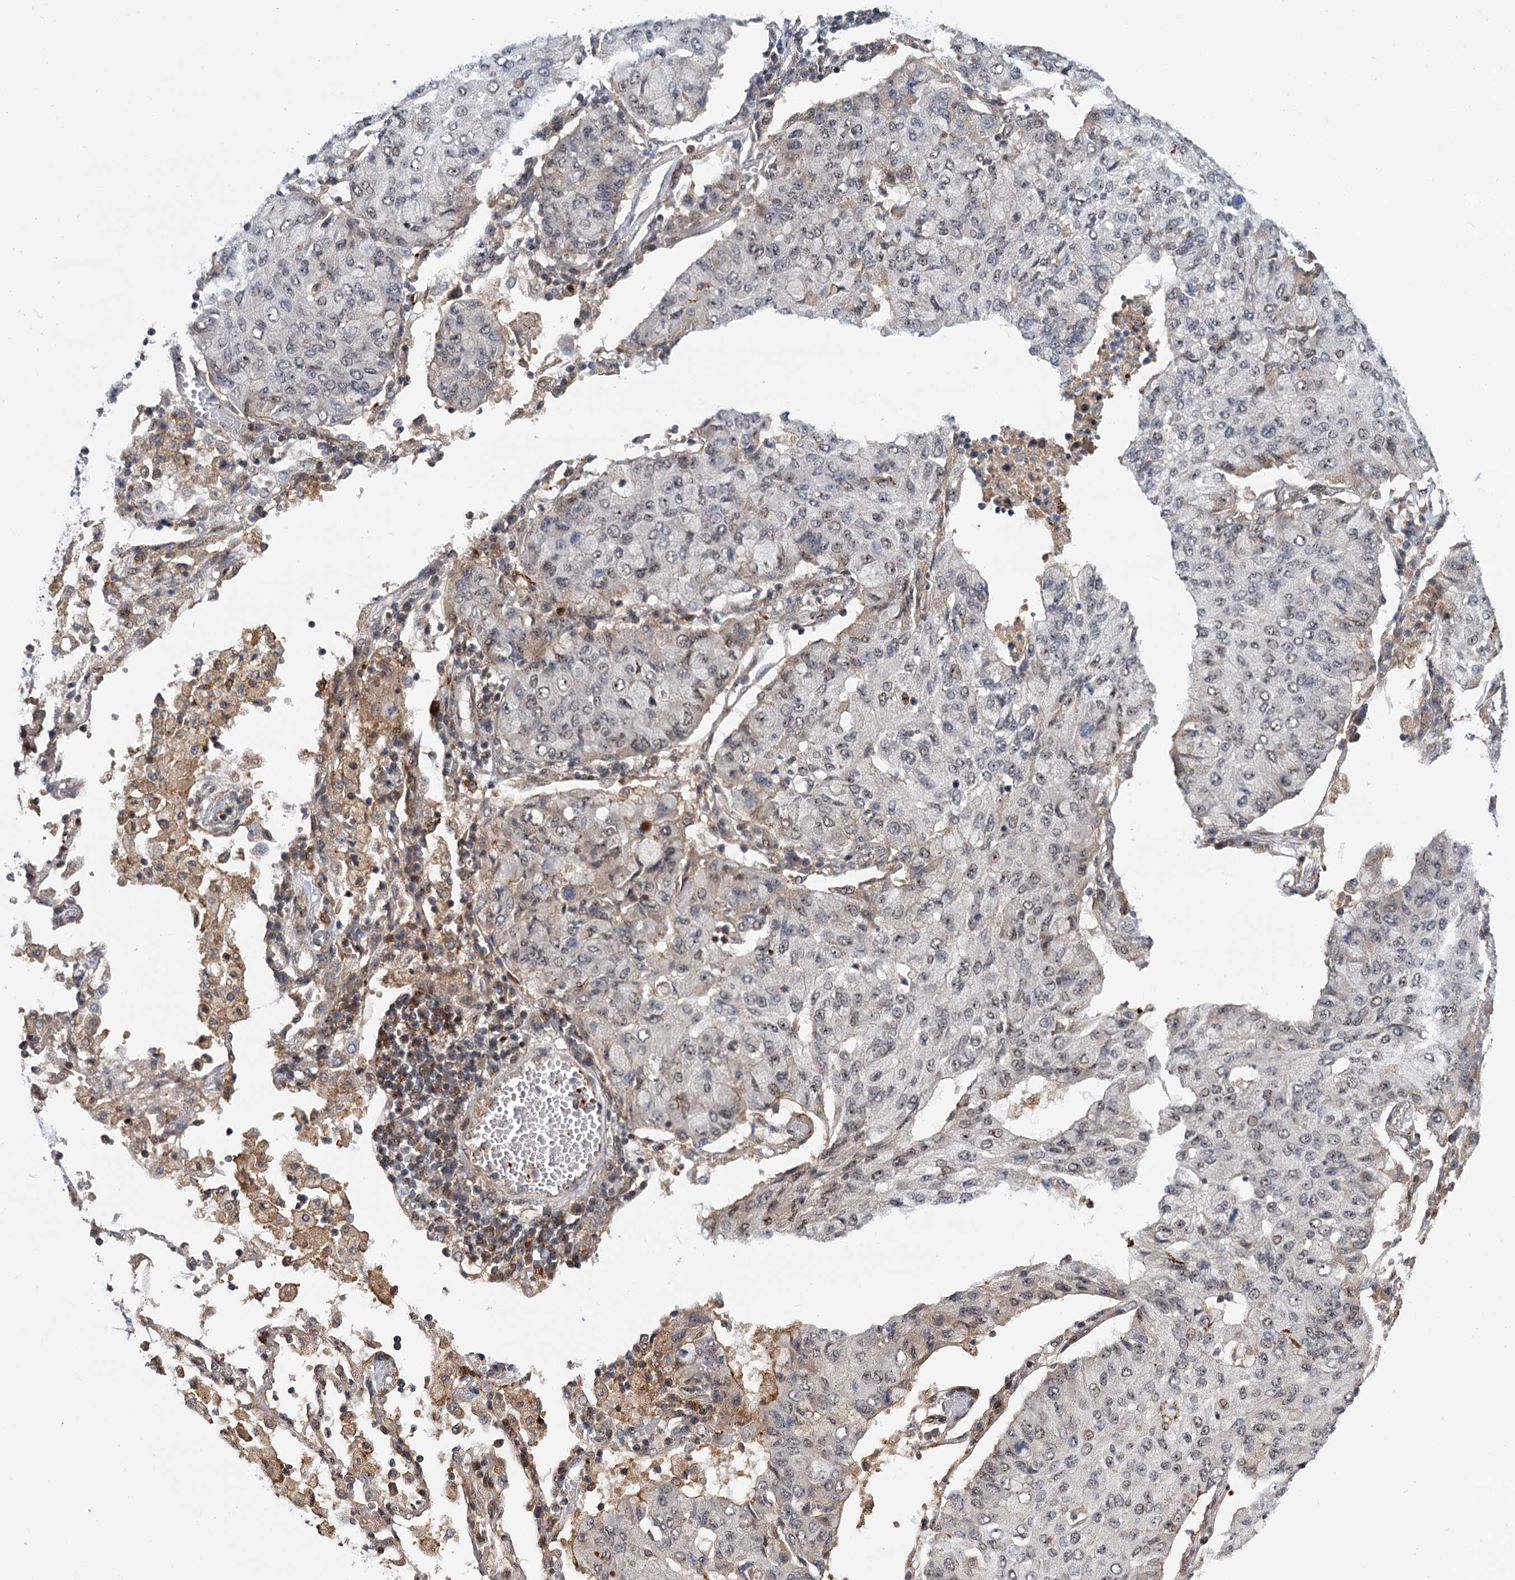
{"staining": {"intensity": "weak", "quantity": "<25%", "location": "nuclear"}, "tissue": "lung cancer", "cell_type": "Tumor cells", "image_type": "cancer", "snomed": [{"axis": "morphology", "description": "Squamous cell carcinoma, NOS"}, {"axis": "topography", "description": "Lung"}], "caption": "Immunohistochemistry image of lung cancer stained for a protein (brown), which demonstrates no staining in tumor cells.", "gene": "MBD6", "patient": {"sex": "male", "age": 74}}